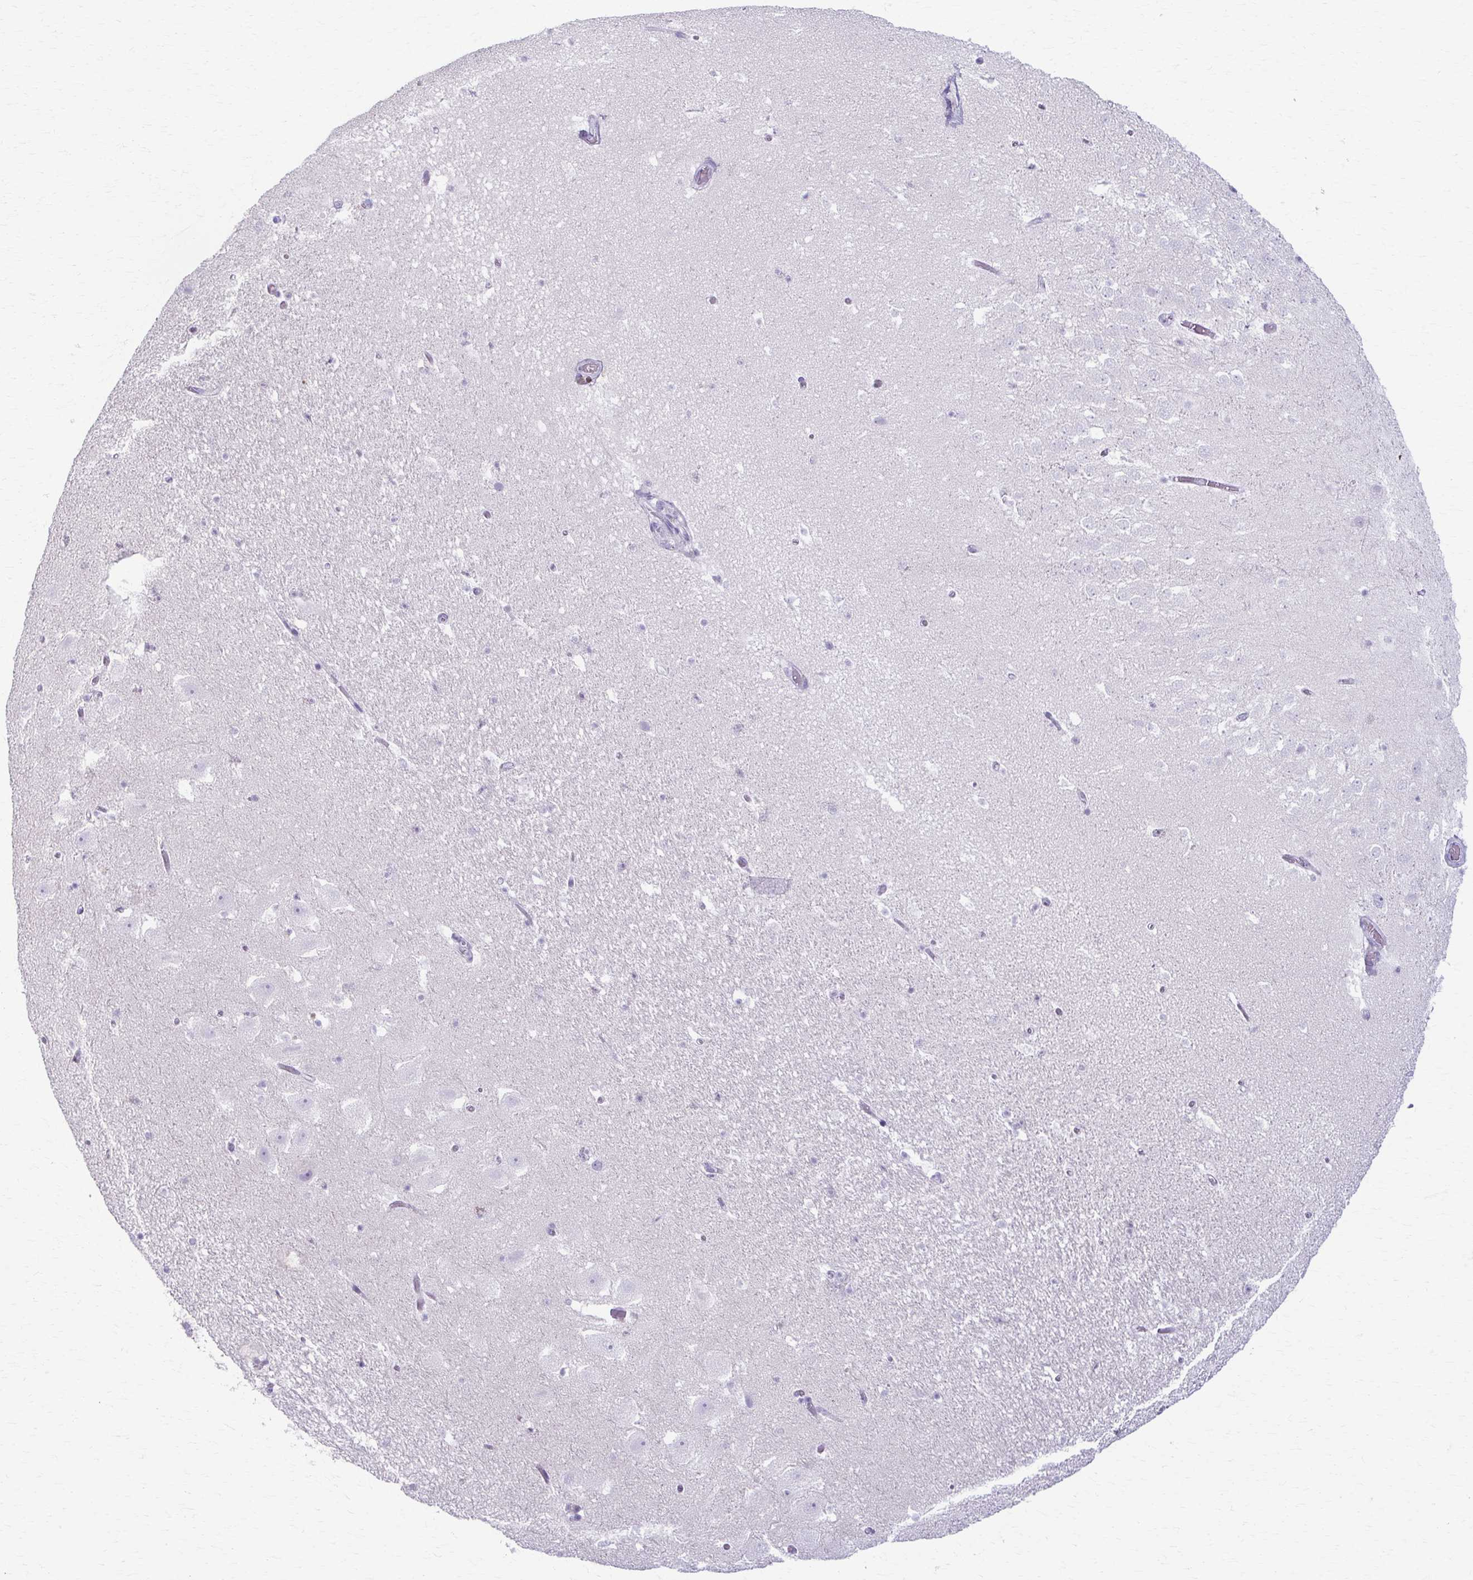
{"staining": {"intensity": "negative", "quantity": "none", "location": "none"}, "tissue": "hippocampus", "cell_type": "Glial cells", "image_type": "normal", "snomed": [{"axis": "morphology", "description": "Normal tissue, NOS"}, {"axis": "topography", "description": "Hippocampus"}], "caption": "Immunohistochemistry of normal hippocampus shows no expression in glial cells. (DAB (3,3'-diaminobenzidine) immunohistochemistry visualized using brightfield microscopy, high magnification).", "gene": "LDLRAP1", "patient": {"sex": "female", "age": 42}}